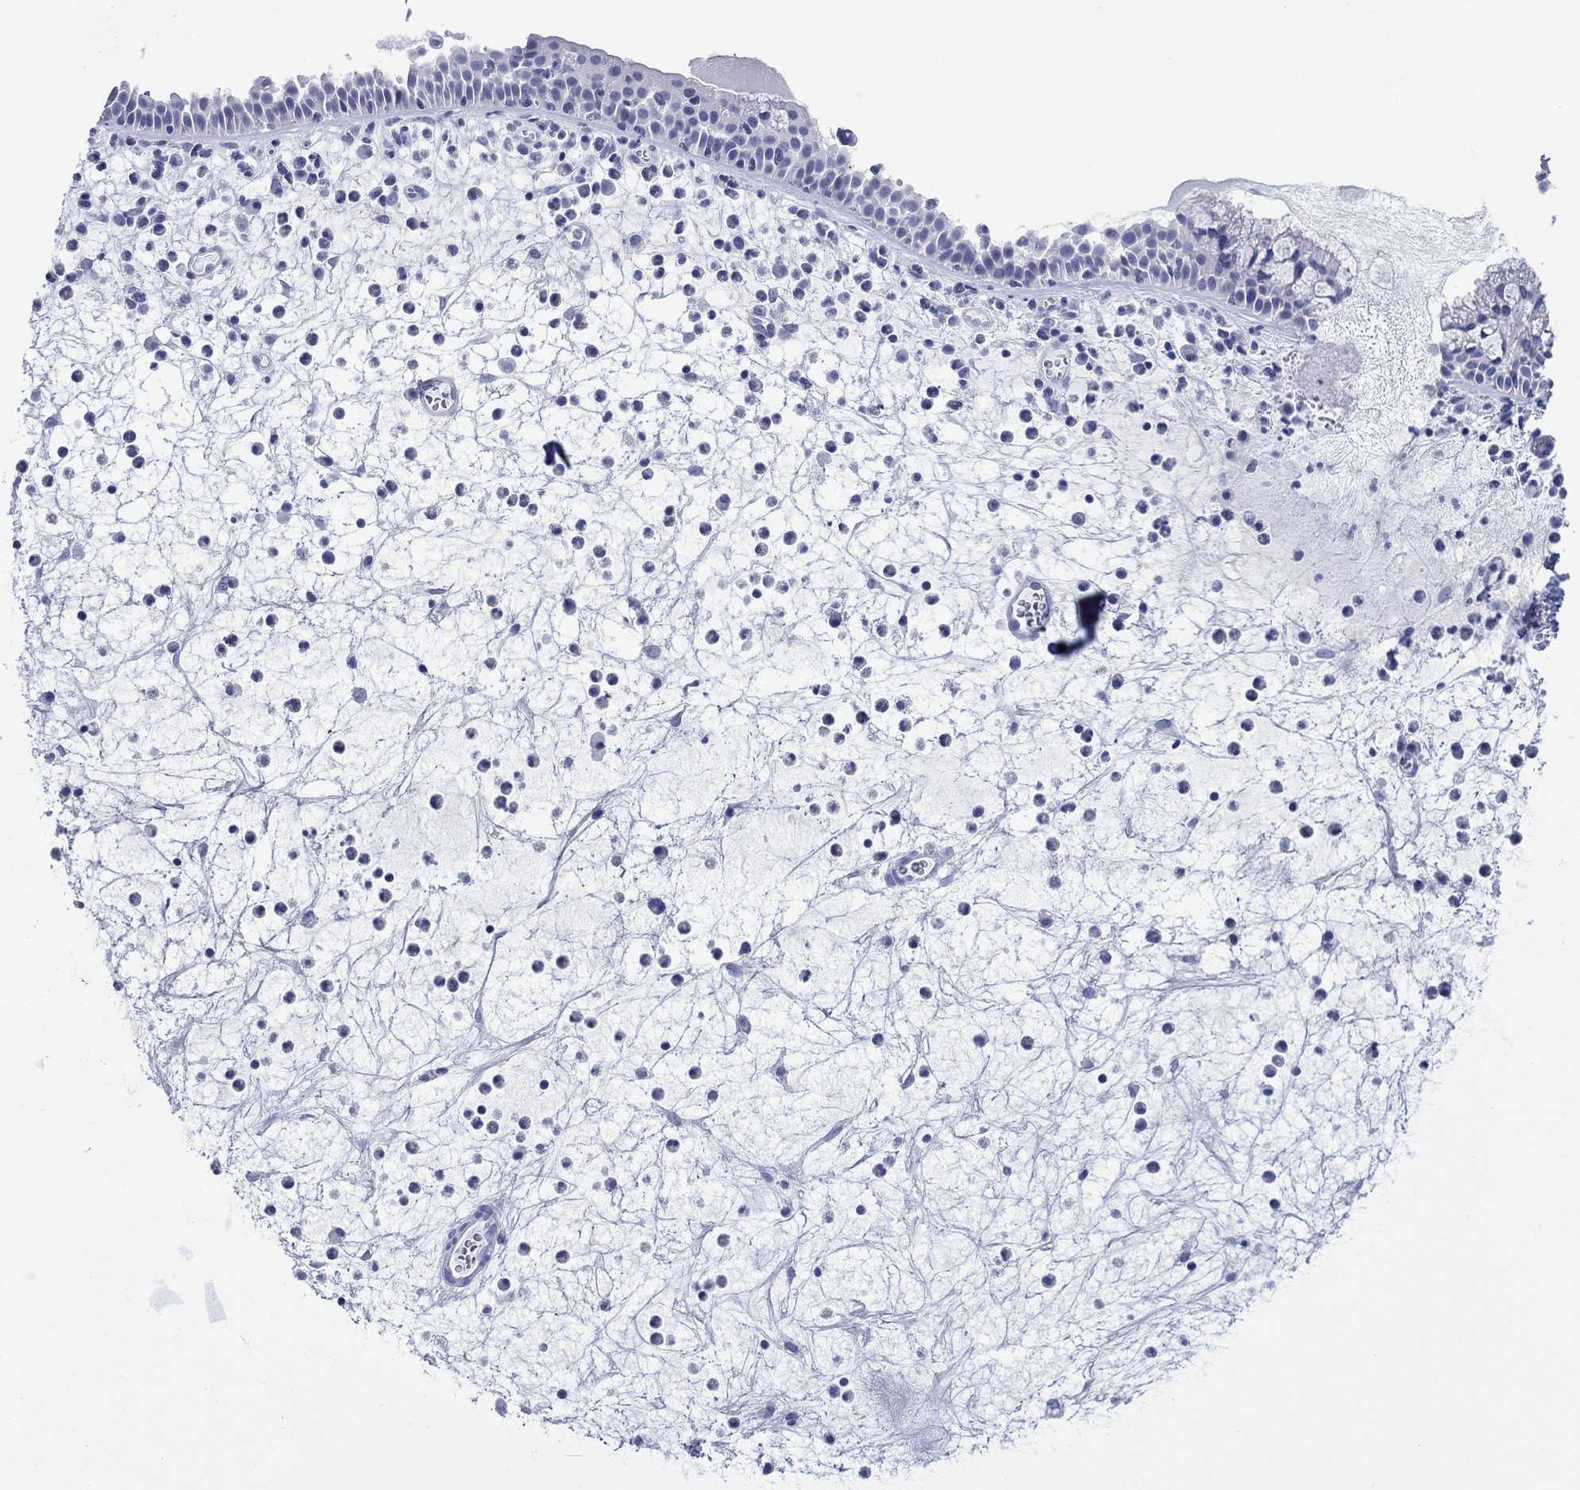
{"staining": {"intensity": "negative", "quantity": "none", "location": "none"}, "tissue": "nasopharynx", "cell_type": "Respiratory epithelial cells", "image_type": "normal", "snomed": [{"axis": "morphology", "description": "Normal tissue, NOS"}, {"axis": "topography", "description": "Nasopharynx"}], "caption": "Immunohistochemistry image of benign human nasopharynx stained for a protein (brown), which displays no positivity in respiratory epithelial cells.", "gene": "MLANA", "patient": {"sex": "female", "age": 73}}